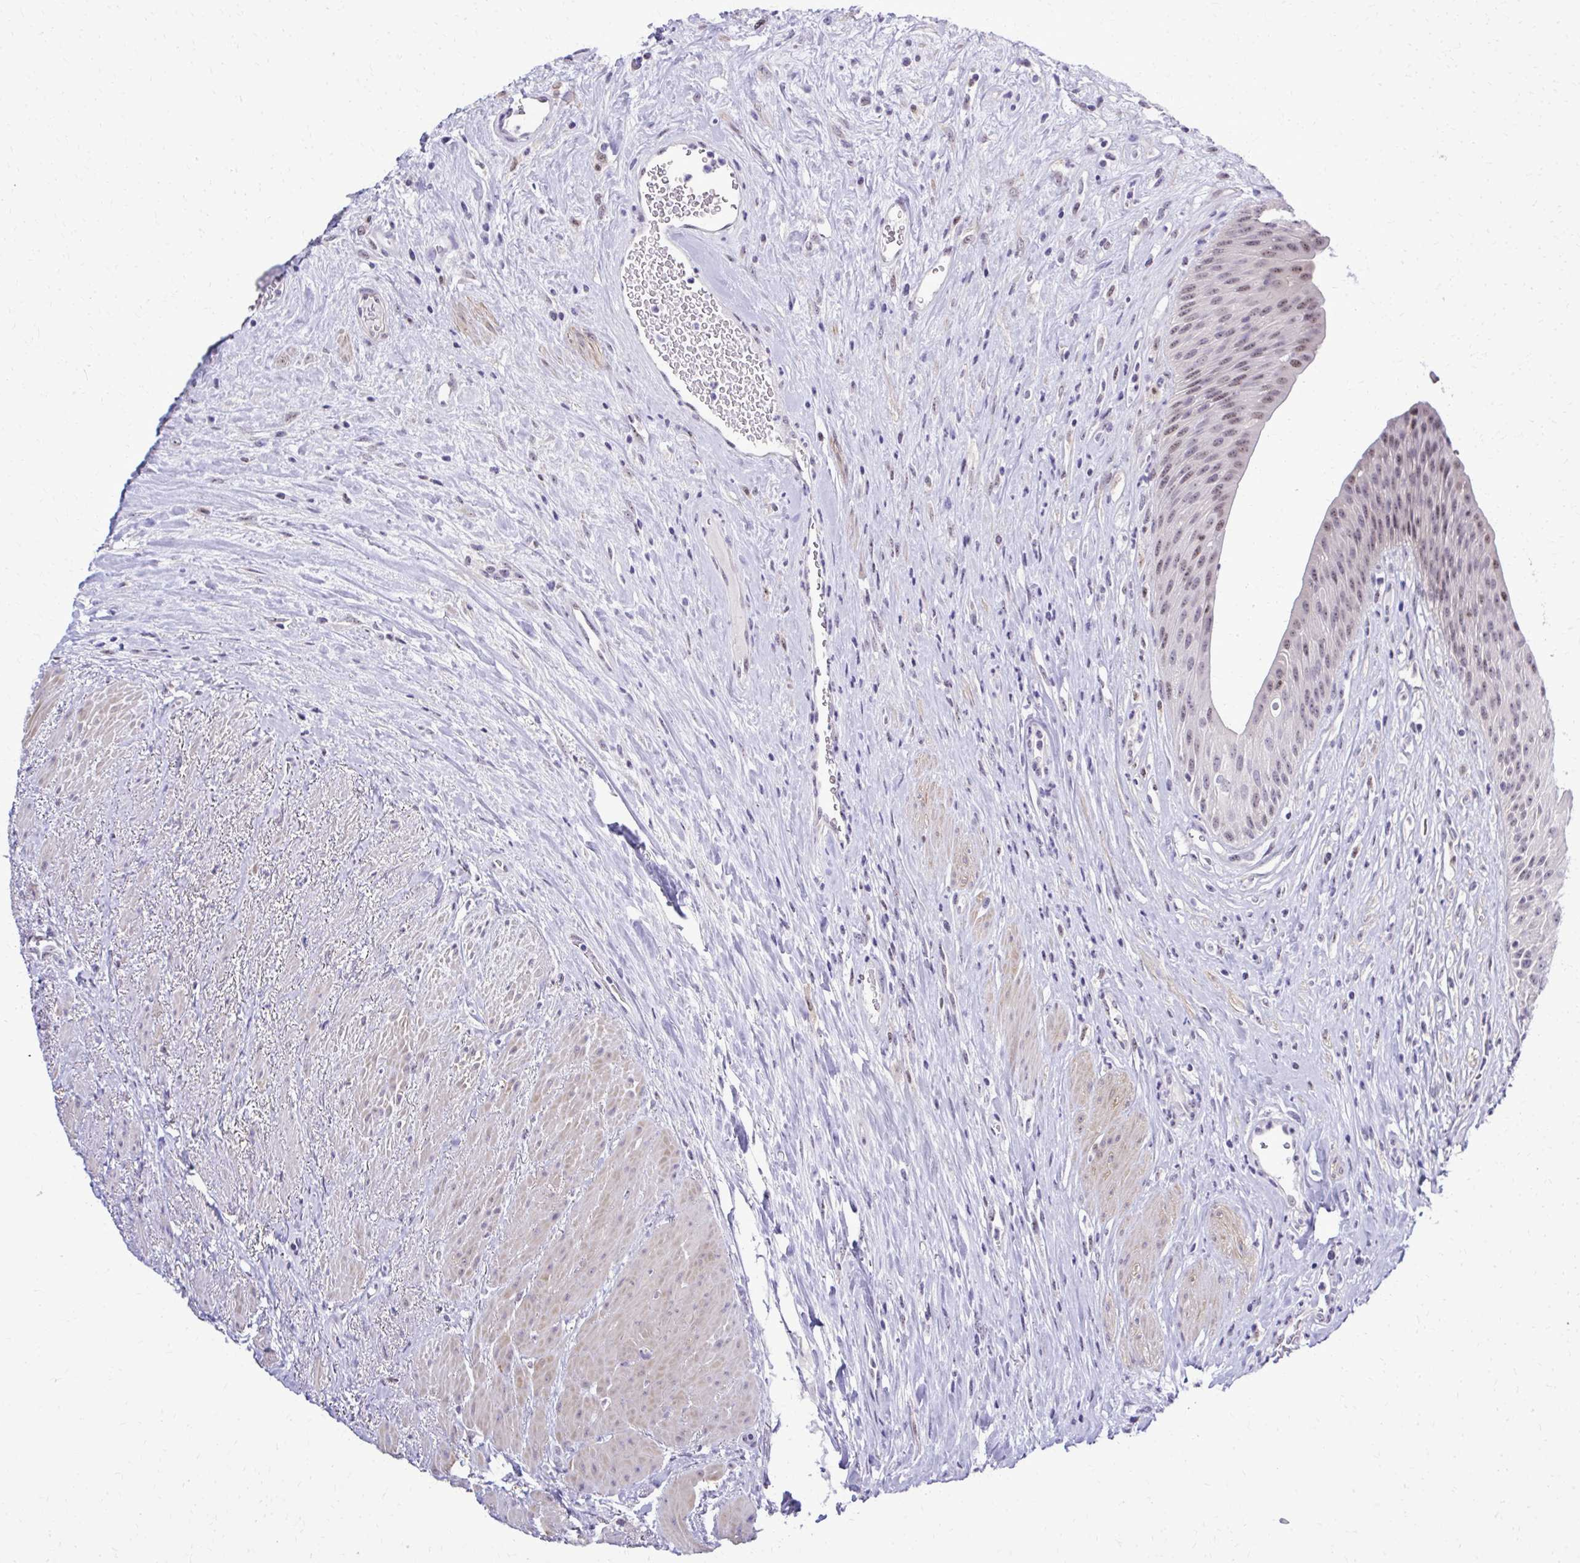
{"staining": {"intensity": "weak", "quantity": "25%-75%", "location": "nuclear"}, "tissue": "urinary bladder", "cell_type": "Urothelial cells", "image_type": "normal", "snomed": [{"axis": "morphology", "description": "Normal tissue, NOS"}, {"axis": "topography", "description": "Urinary bladder"}], "caption": "Normal urinary bladder shows weak nuclear expression in about 25%-75% of urothelial cells.", "gene": "RASL11B", "patient": {"sex": "female", "age": 56}}